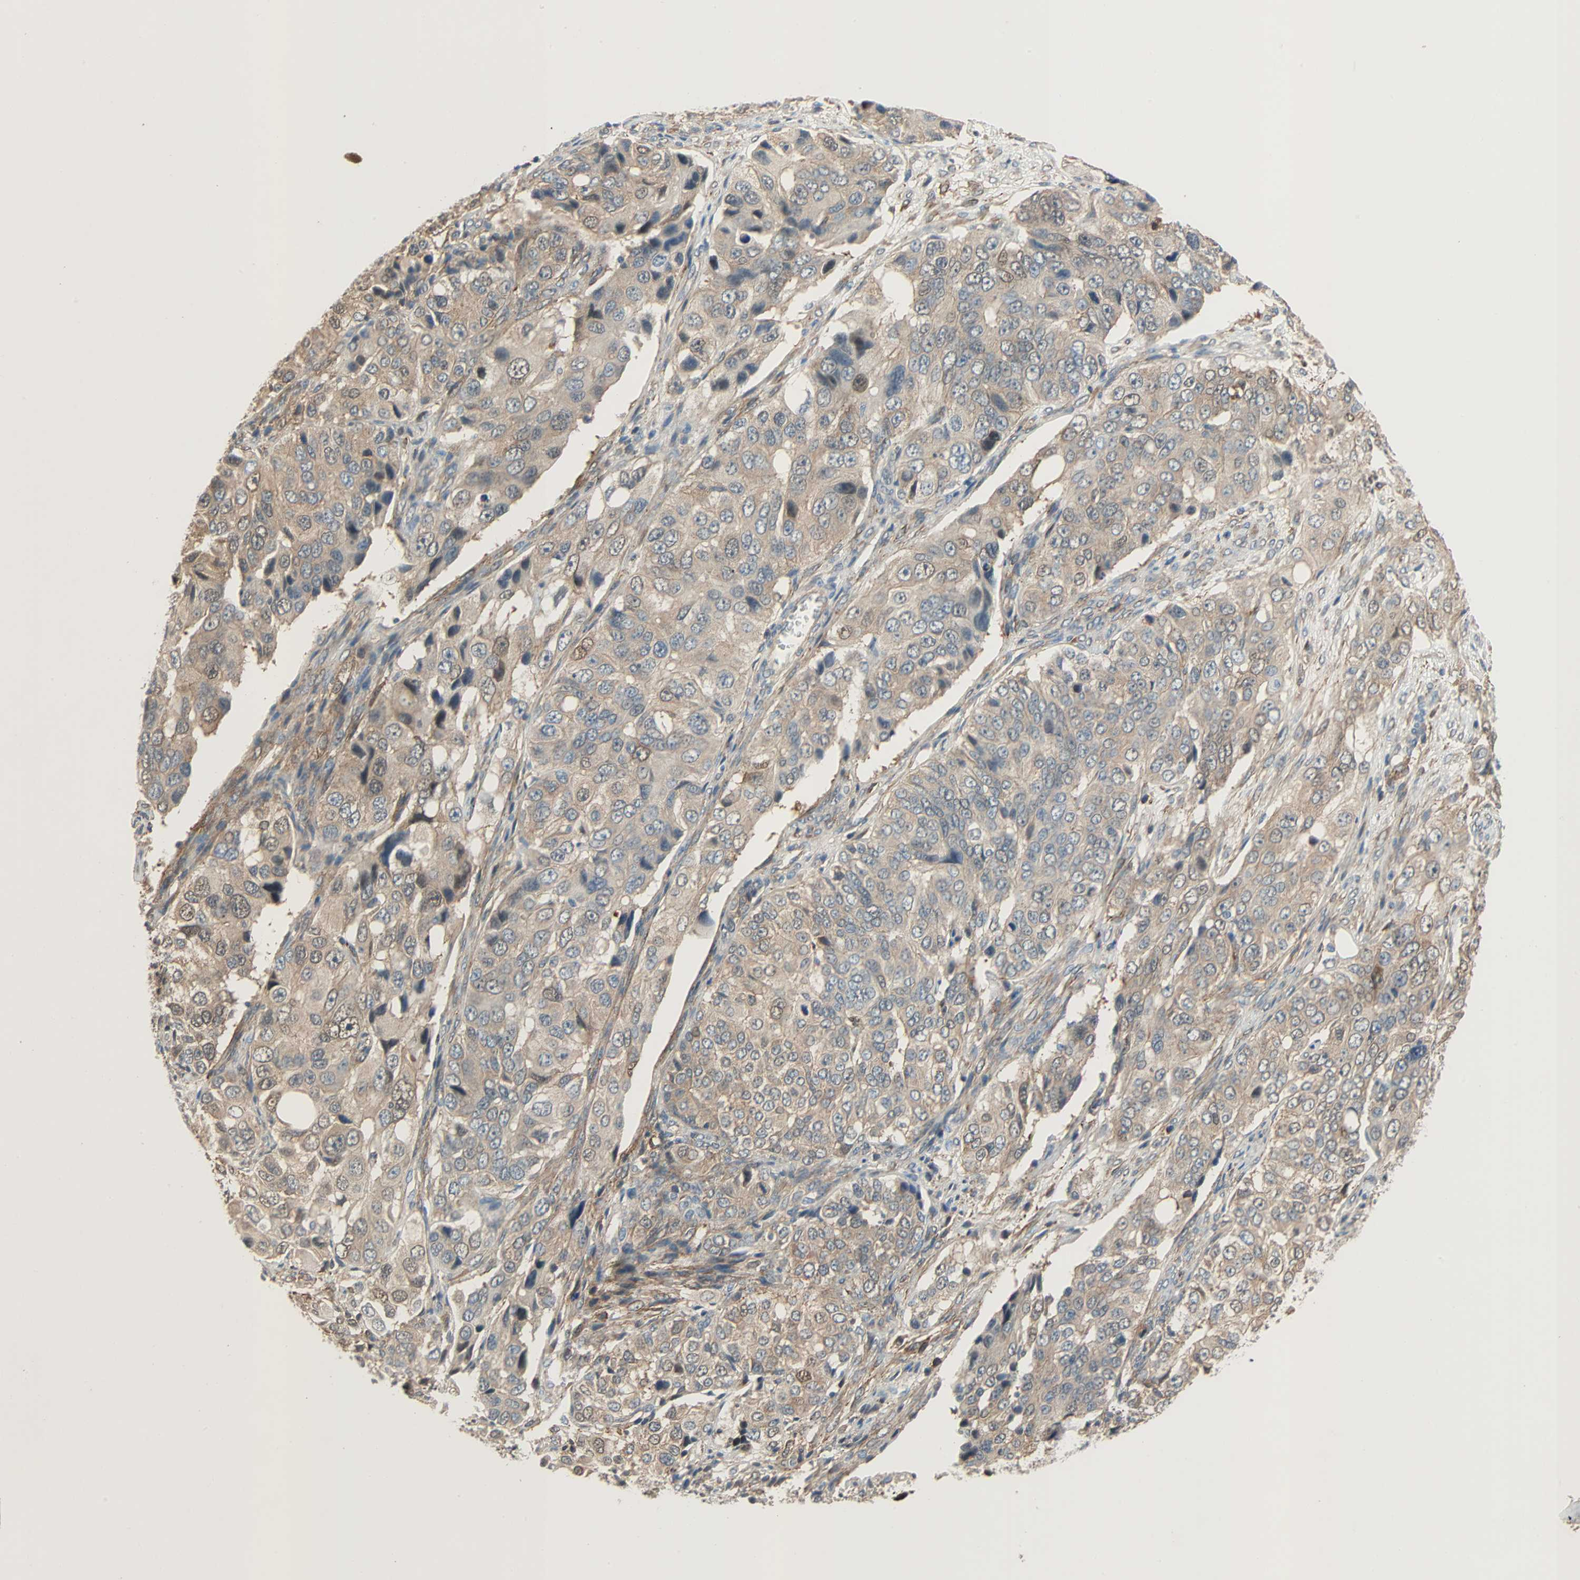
{"staining": {"intensity": "weak", "quantity": ">75%", "location": "cytoplasmic/membranous"}, "tissue": "ovarian cancer", "cell_type": "Tumor cells", "image_type": "cancer", "snomed": [{"axis": "morphology", "description": "Carcinoma, endometroid"}, {"axis": "topography", "description": "Ovary"}], "caption": "Immunohistochemical staining of ovarian cancer (endometroid carcinoma) reveals weak cytoplasmic/membranous protein expression in approximately >75% of tumor cells.", "gene": "TNFRSF12A", "patient": {"sex": "female", "age": 51}}